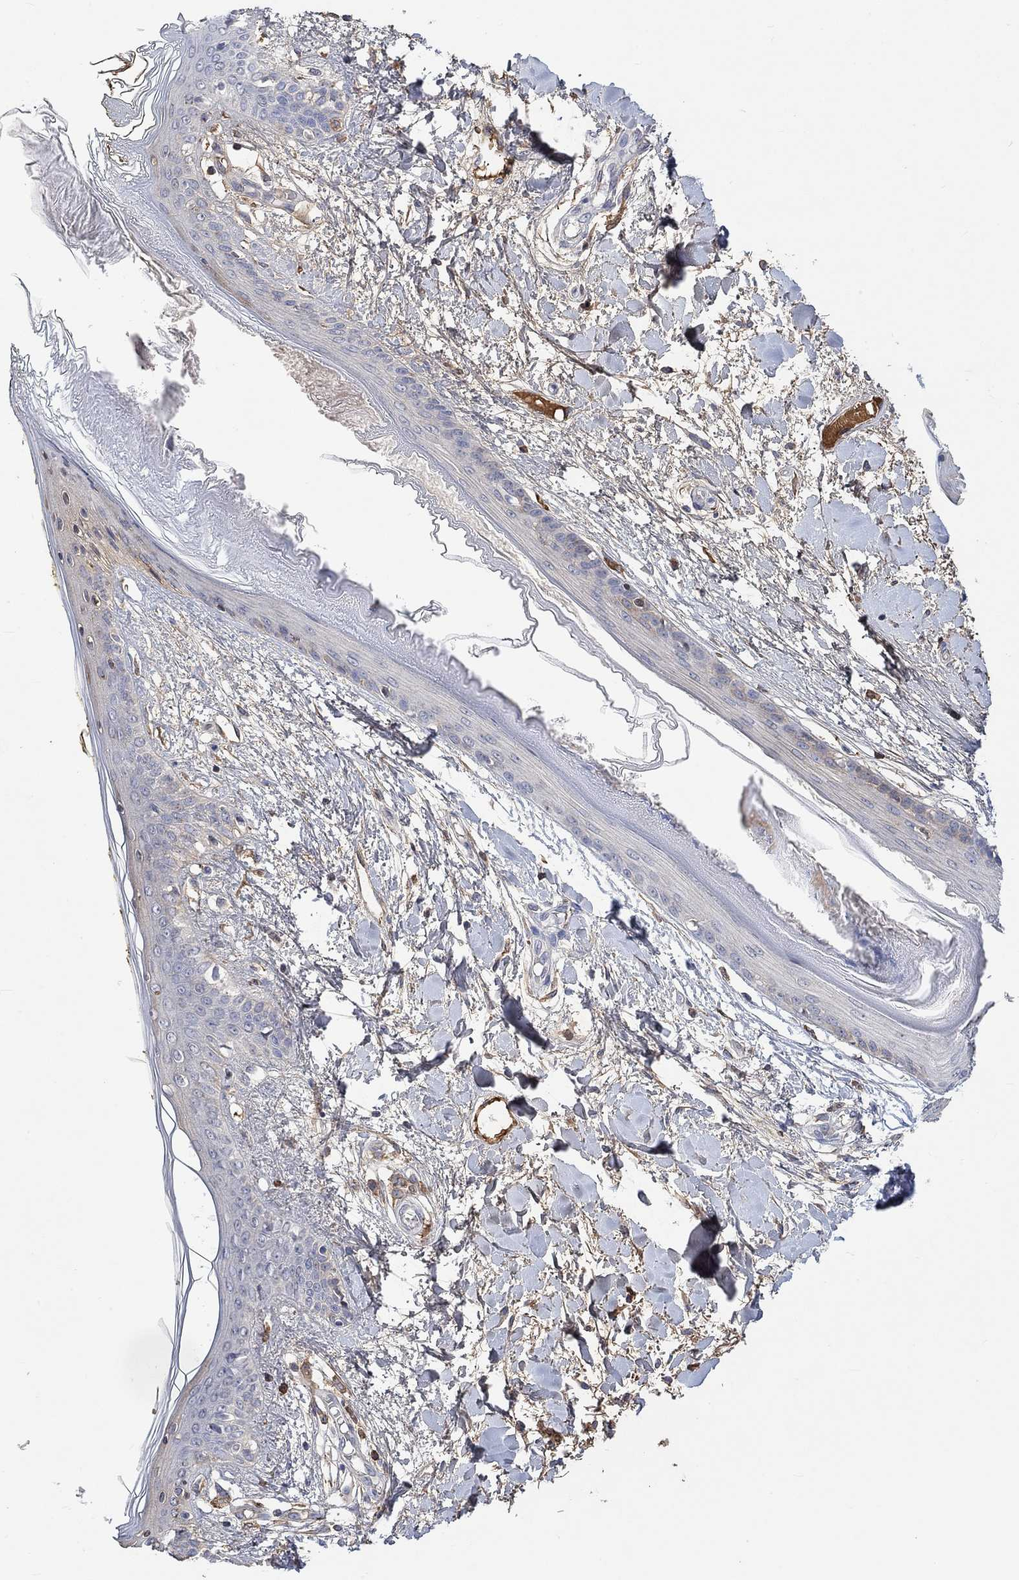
{"staining": {"intensity": "negative", "quantity": "none", "location": "none"}, "tissue": "skin", "cell_type": "Fibroblasts", "image_type": "normal", "snomed": [{"axis": "morphology", "description": "Normal tissue, NOS"}, {"axis": "topography", "description": "Skin"}], "caption": "The immunohistochemistry (IHC) histopathology image has no significant positivity in fibroblasts of skin. (Brightfield microscopy of DAB immunohistochemistry (IHC) at high magnification).", "gene": "MSTN", "patient": {"sex": "female", "age": 34}}